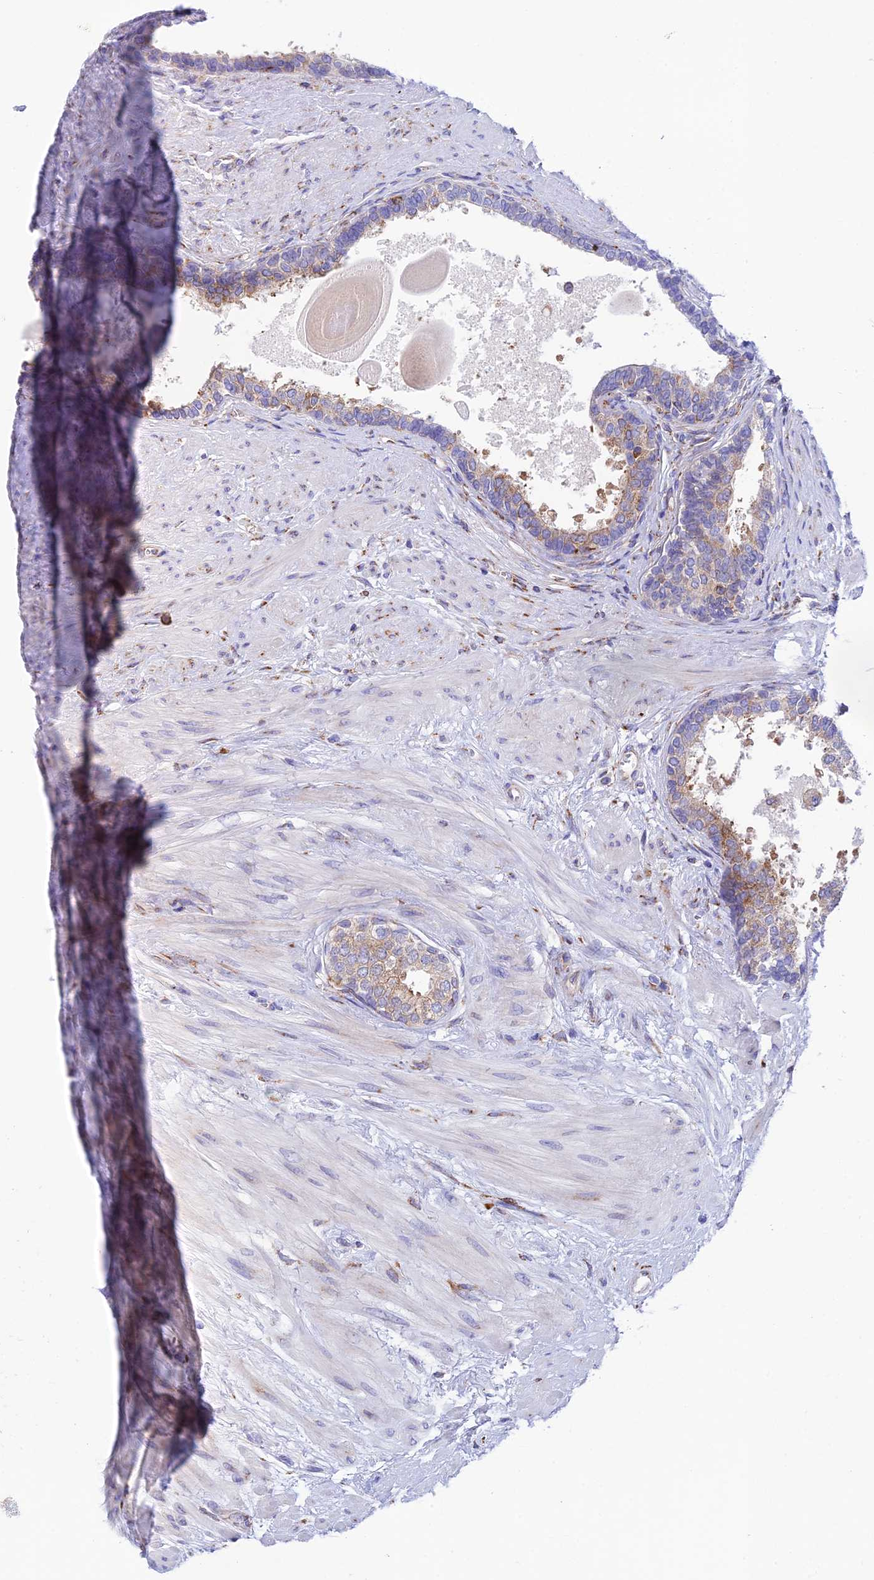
{"staining": {"intensity": "moderate", "quantity": "<25%", "location": "cytoplasmic/membranous"}, "tissue": "prostate", "cell_type": "Glandular cells", "image_type": "normal", "snomed": [{"axis": "morphology", "description": "Normal tissue, NOS"}, {"axis": "topography", "description": "Prostate"}], "caption": "Brown immunohistochemical staining in benign human prostate exhibits moderate cytoplasmic/membranous expression in approximately <25% of glandular cells.", "gene": "TUBGCP6", "patient": {"sex": "male", "age": 57}}